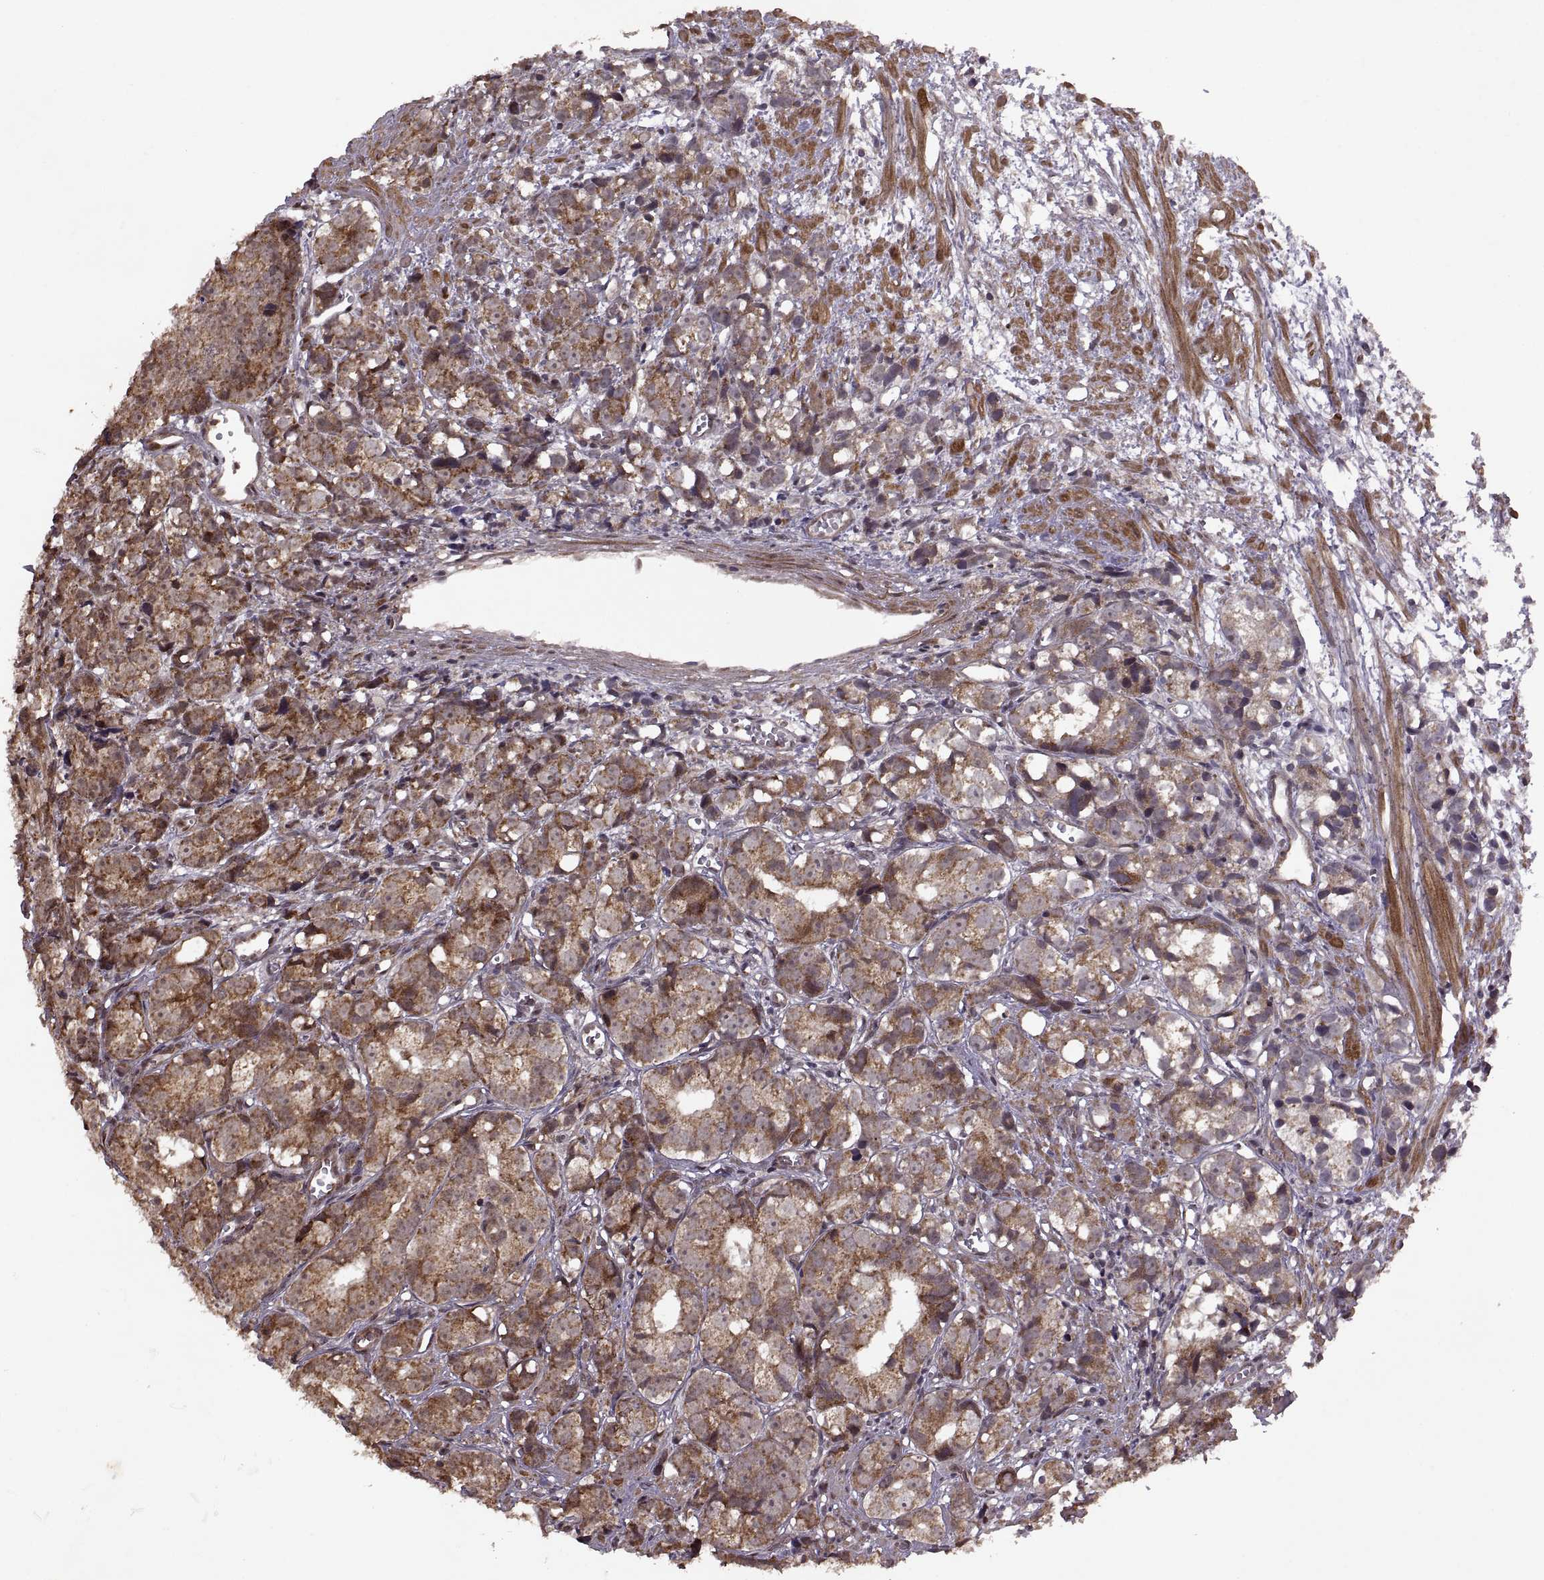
{"staining": {"intensity": "moderate", "quantity": ">75%", "location": "cytoplasmic/membranous"}, "tissue": "prostate cancer", "cell_type": "Tumor cells", "image_type": "cancer", "snomed": [{"axis": "morphology", "description": "Adenocarcinoma, High grade"}, {"axis": "topography", "description": "Prostate"}], "caption": "The photomicrograph exhibits immunohistochemical staining of prostate cancer. There is moderate cytoplasmic/membranous expression is appreciated in approximately >75% of tumor cells.", "gene": "PTOV1", "patient": {"sex": "male", "age": 77}}